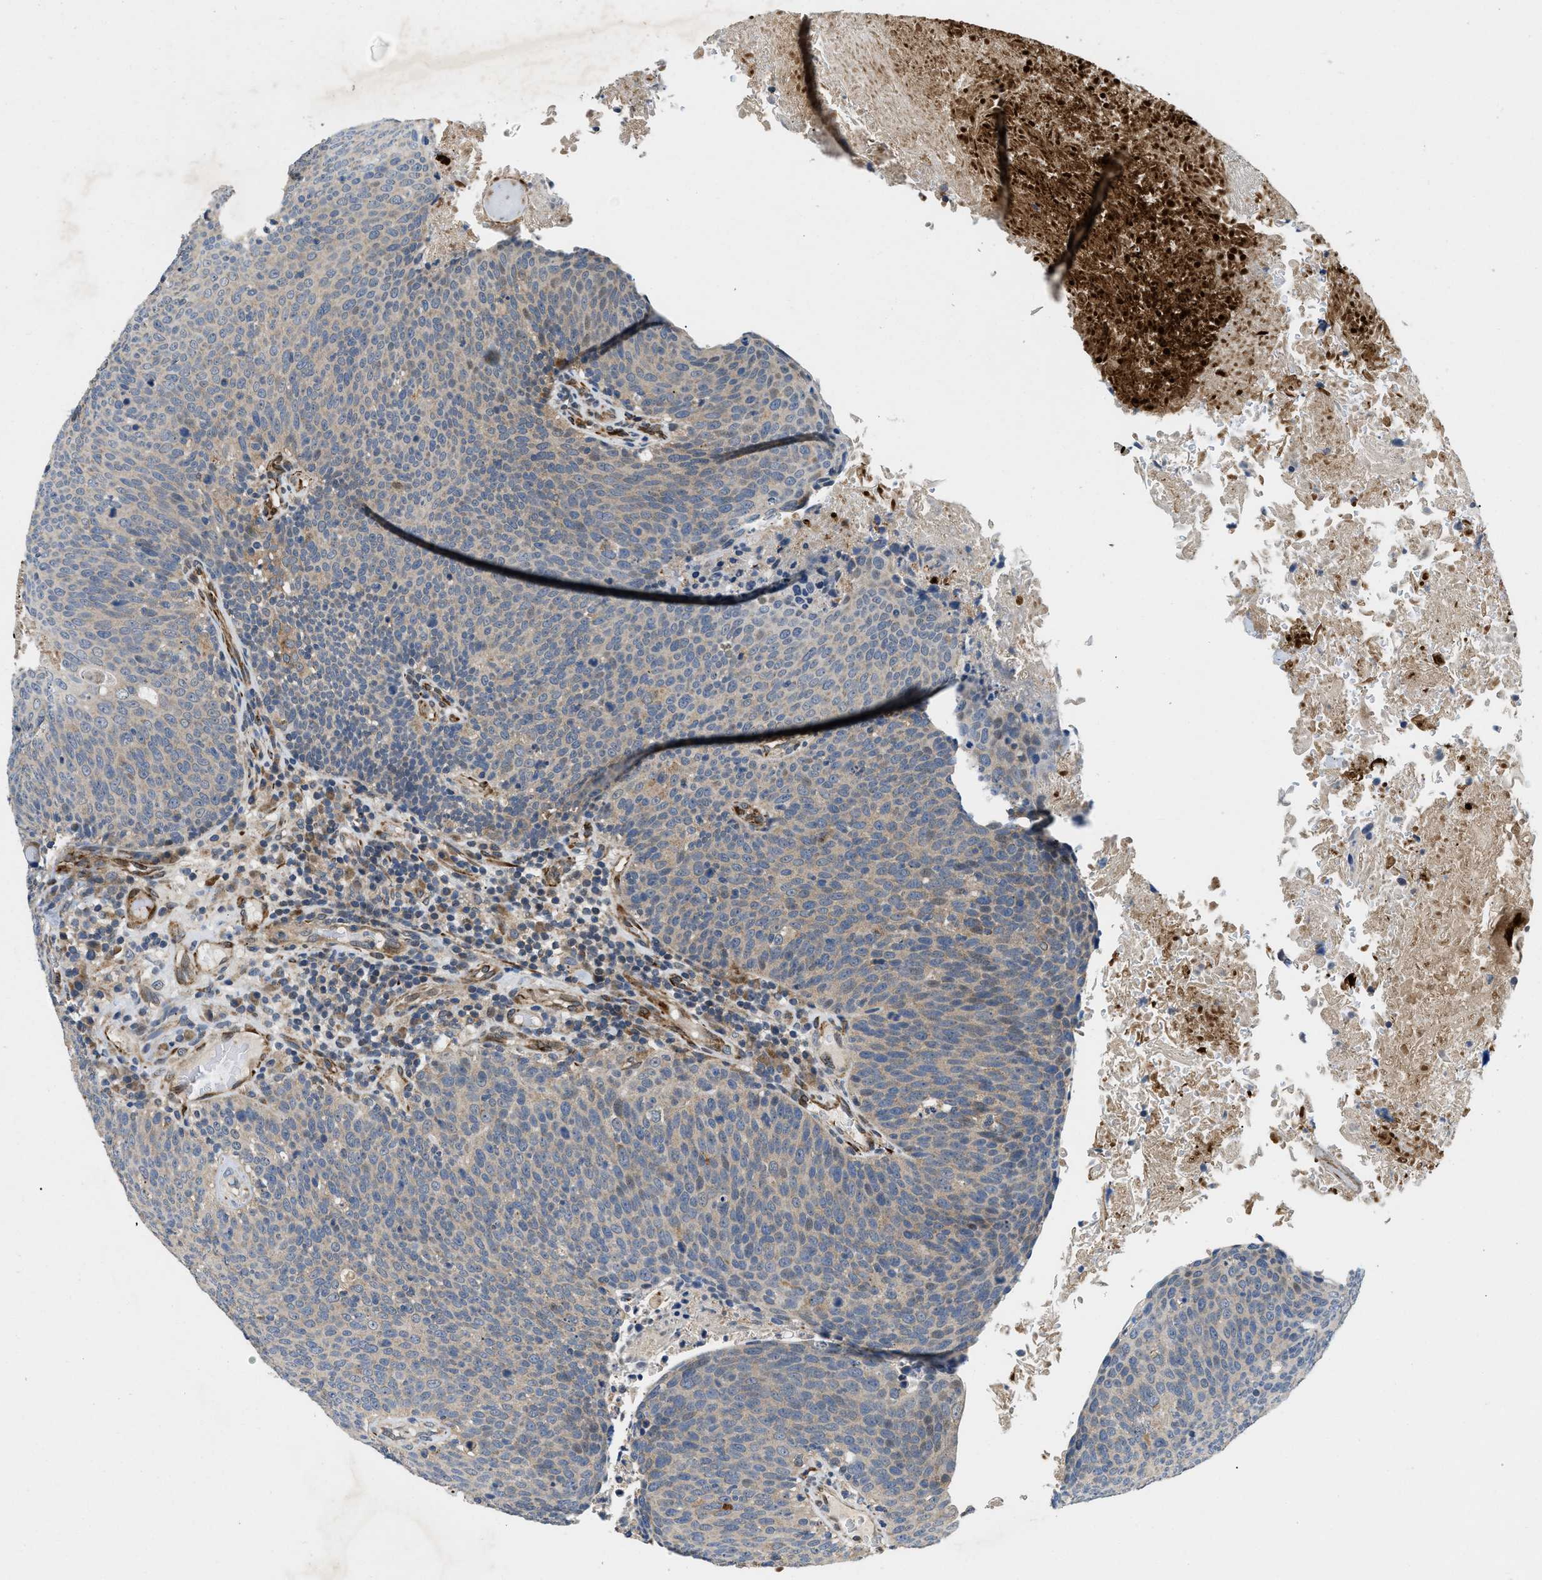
{"staining": {"intensity": "weak", "quantity": ">75%", "location": "cytoplasmic/membranous"}, "tissue": "head and neck cancer", "cell_type": "Tumor cells", "image_type": "cancer", "snomed": [{"axis": "morphology", "description": "Squamous cell carcinoma, NOS"}, {"axis": "morphology", "description": "Squamous cell carcinoma, metastatic, NOS"}, {"axis": "topography", "description": "Lymph node"}, {"axis": "topography", "description": "Head-Neck"}], "caption": "A high-resolution image shows IHC staining of squamous cell carcinoma (head and neck), which exhibits weak cytoplasmic/membranous staining in approximately >75% of tumor cells. Using DAB (3,3'-diaminobenzidine) (brown) and hematoxylin (blue) stains, captured at high magnification using brightfield microscopy.", "gene": "ZNF599", "patient": {"sex": "male", "age": 62}}